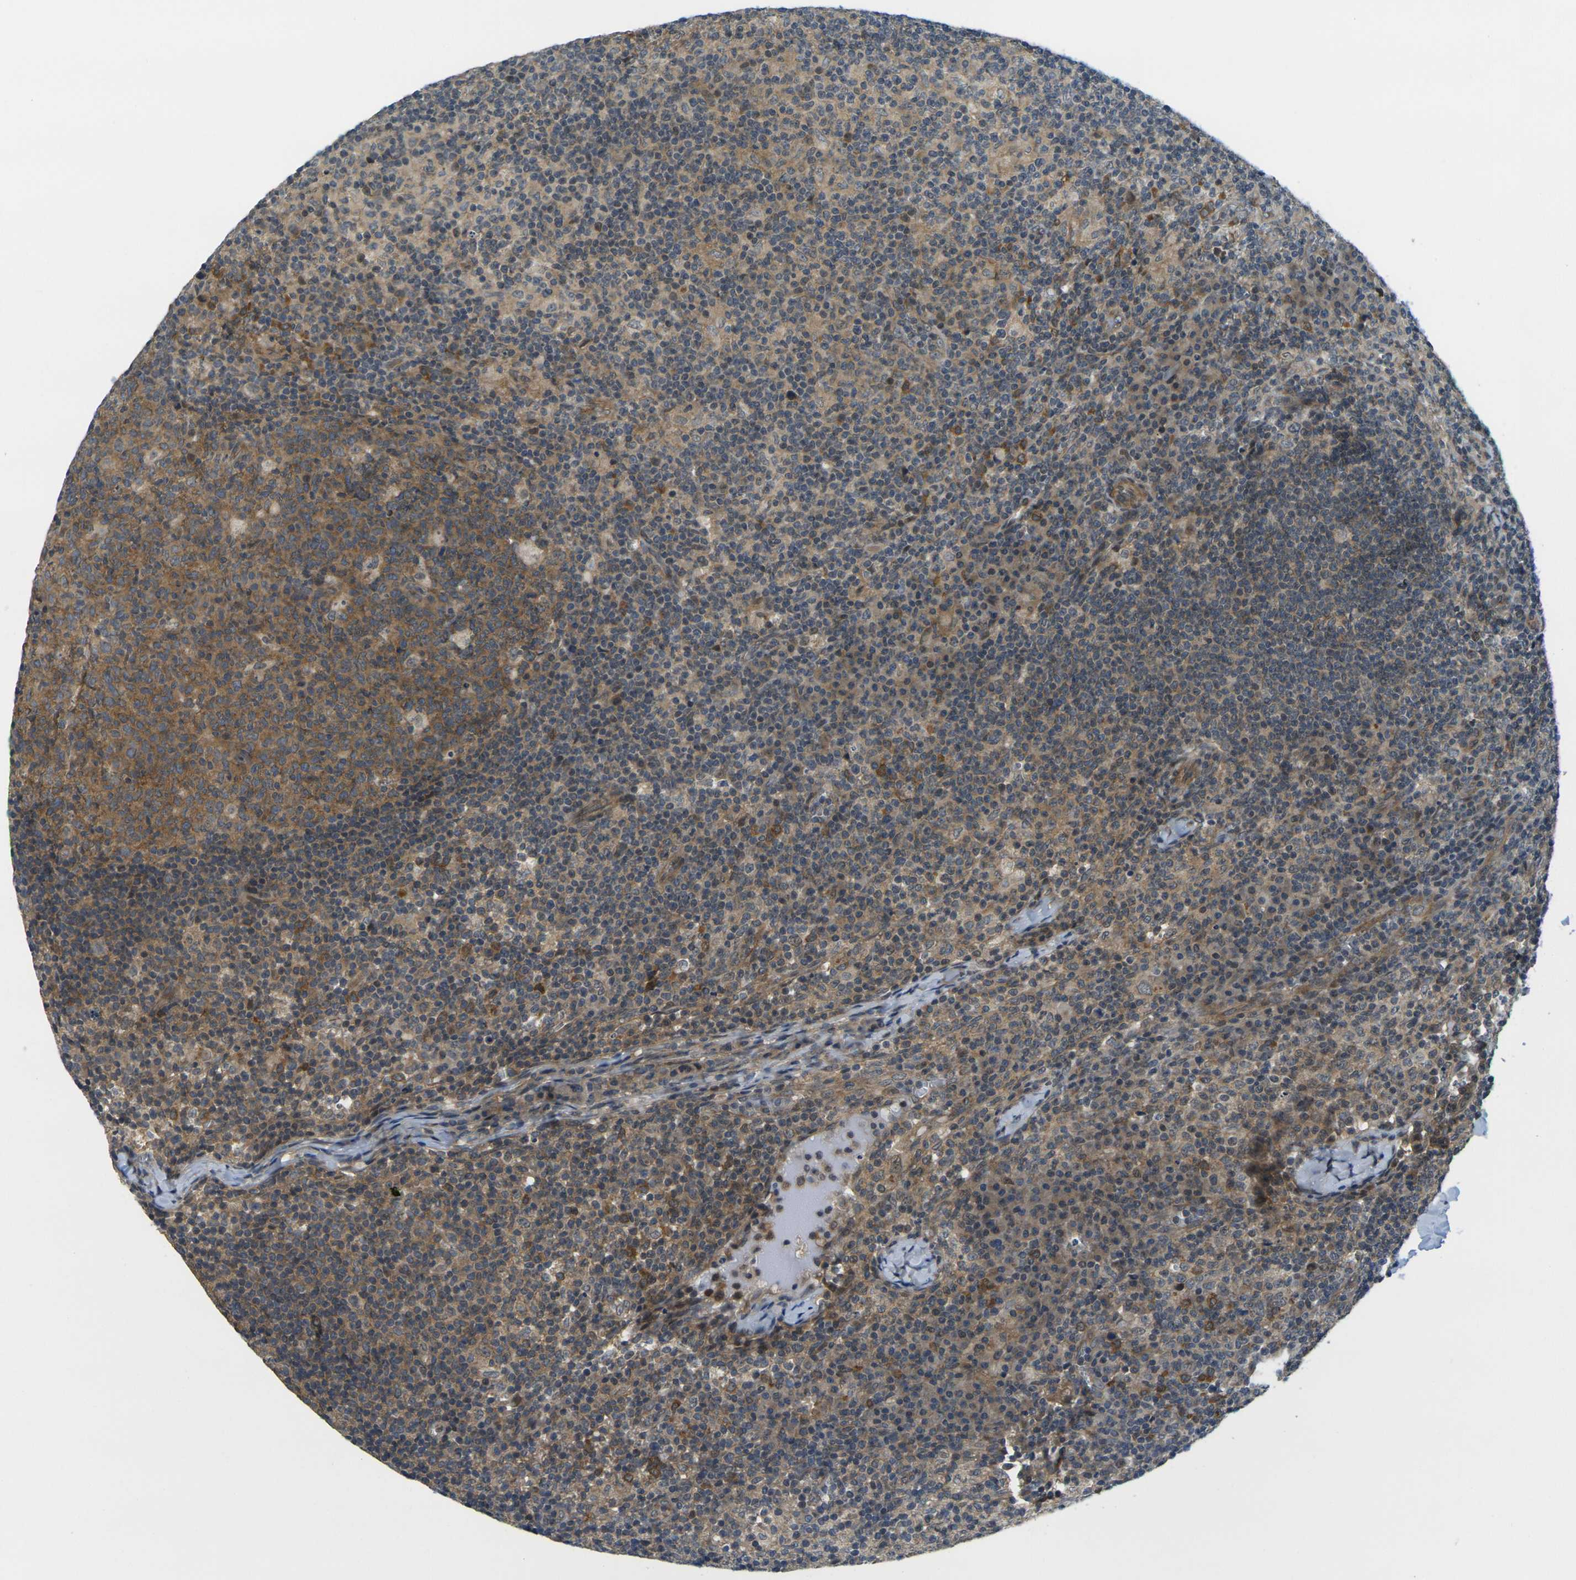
{"staining": {"intensity": "moderate", "quantity": ">75%", "location": "cytoplasmic/membranous"}, "tissue": "lymph node", "cell_type": "Germinal center cells", "image_type": "normal", "snomed": [{"axis": "morphology", "description": "Normal tissue, NOS"}, {"axis": "morphology", "description": "Inflammation, NOS"}, {"axis": "topography", "description": "Lymph node"}], "caption": "Immunohistochemical staining of unremarkable lymph node reveals moderate cytoplasmic/membranous protein positivity in about >75% of germinal center cells.", "gene": "KCTD10", "patient": {"sex": "male", "age": 55}}